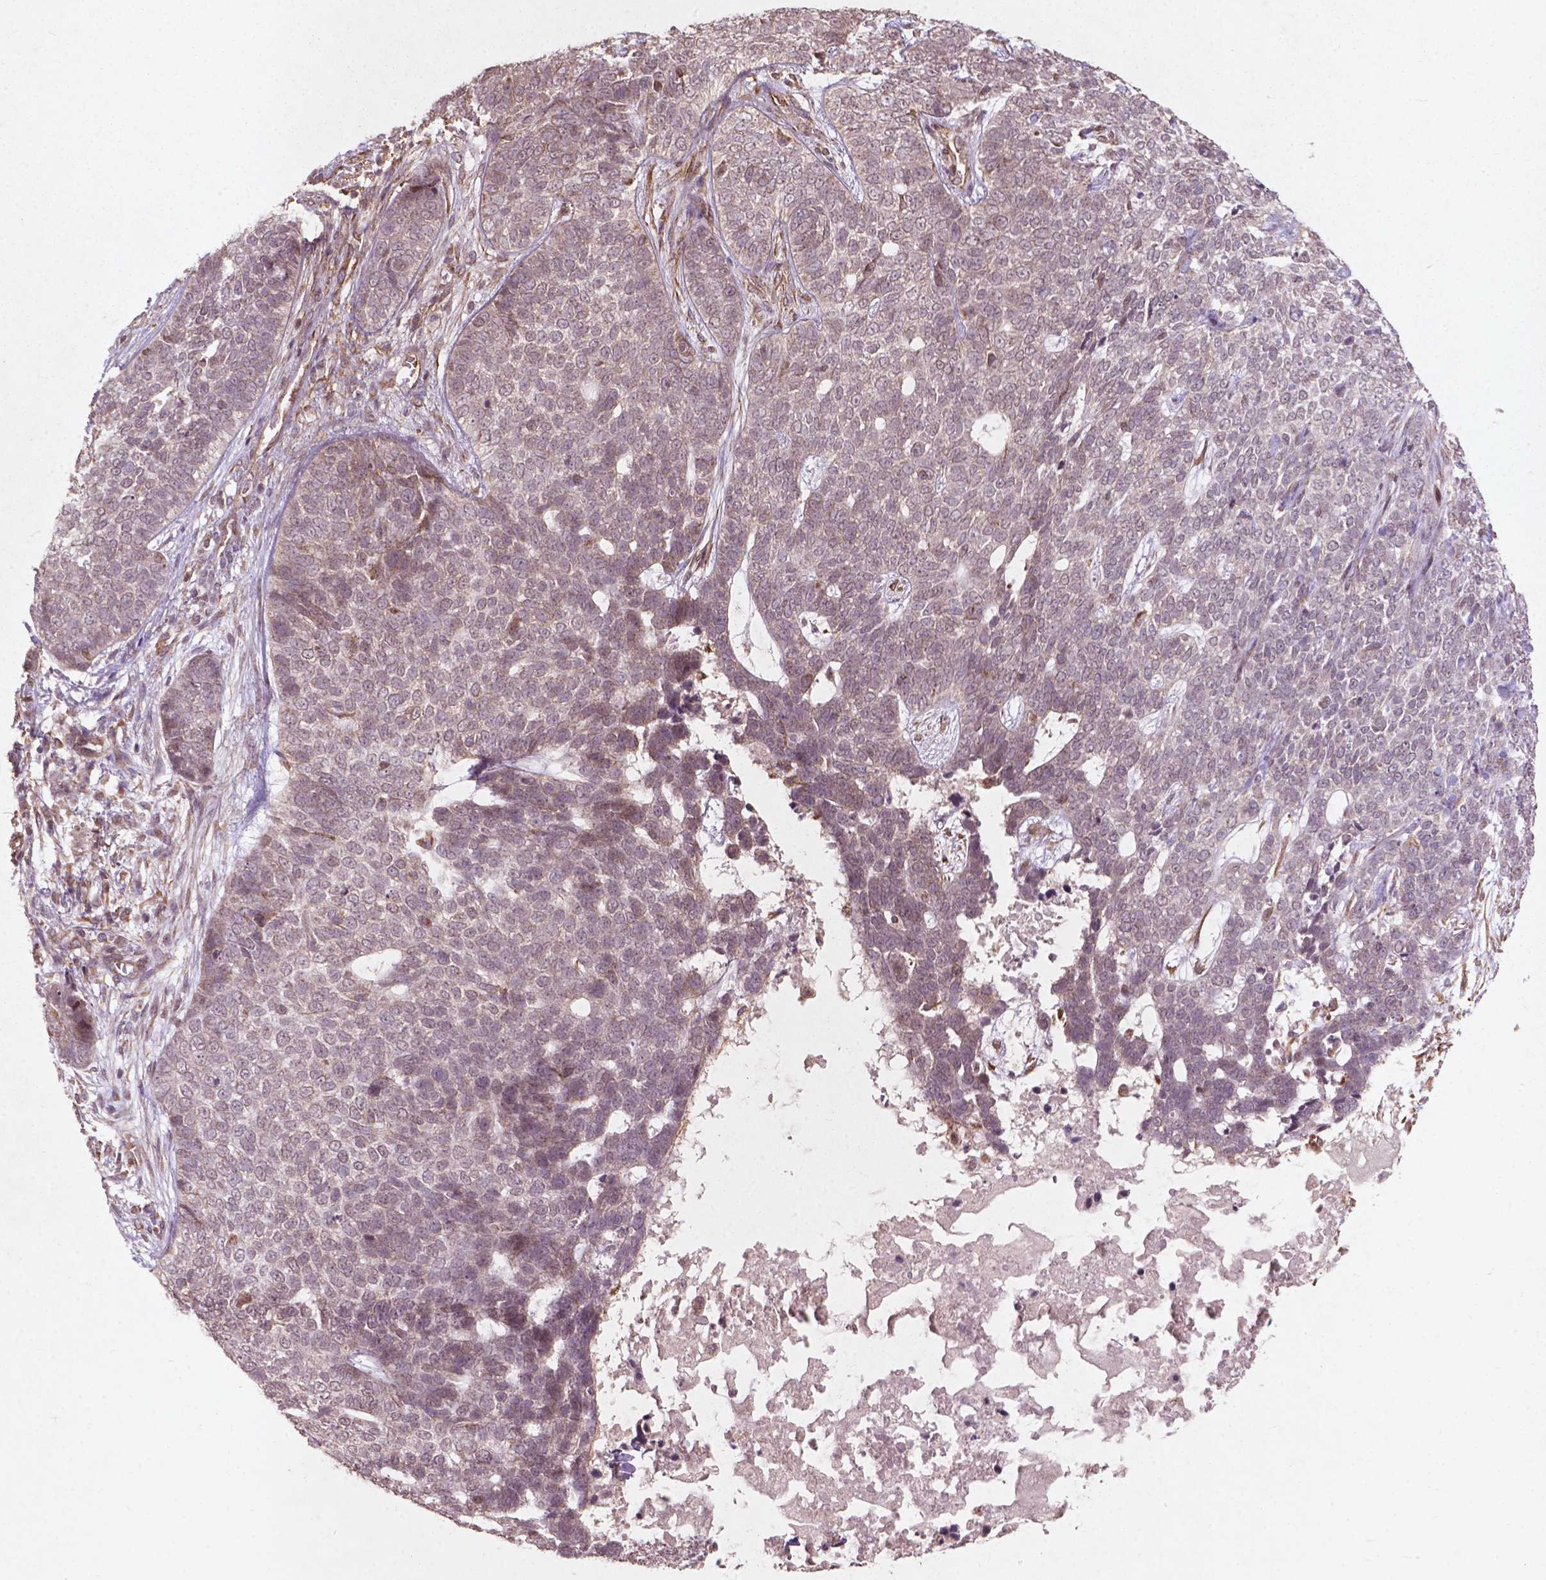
{"staining": {"intensity": "negative", "quantity": "none", "location": "none"}, "tissue": "skin cancer", "cell_type": "Tumor cells", "image_type": "cancer", "snomed": [{"axis": "morphology", "description": "Basal cell carcinoma"}, {"axis": "topography", "description": "Skin"}], "caption": "Human basal cell carcinoma (skin) stained for a protein using immunohistochemistry displays no expression in tumor cells.", "gene": "SMAD2", "patient": {"sex": "female", "age": 69}}